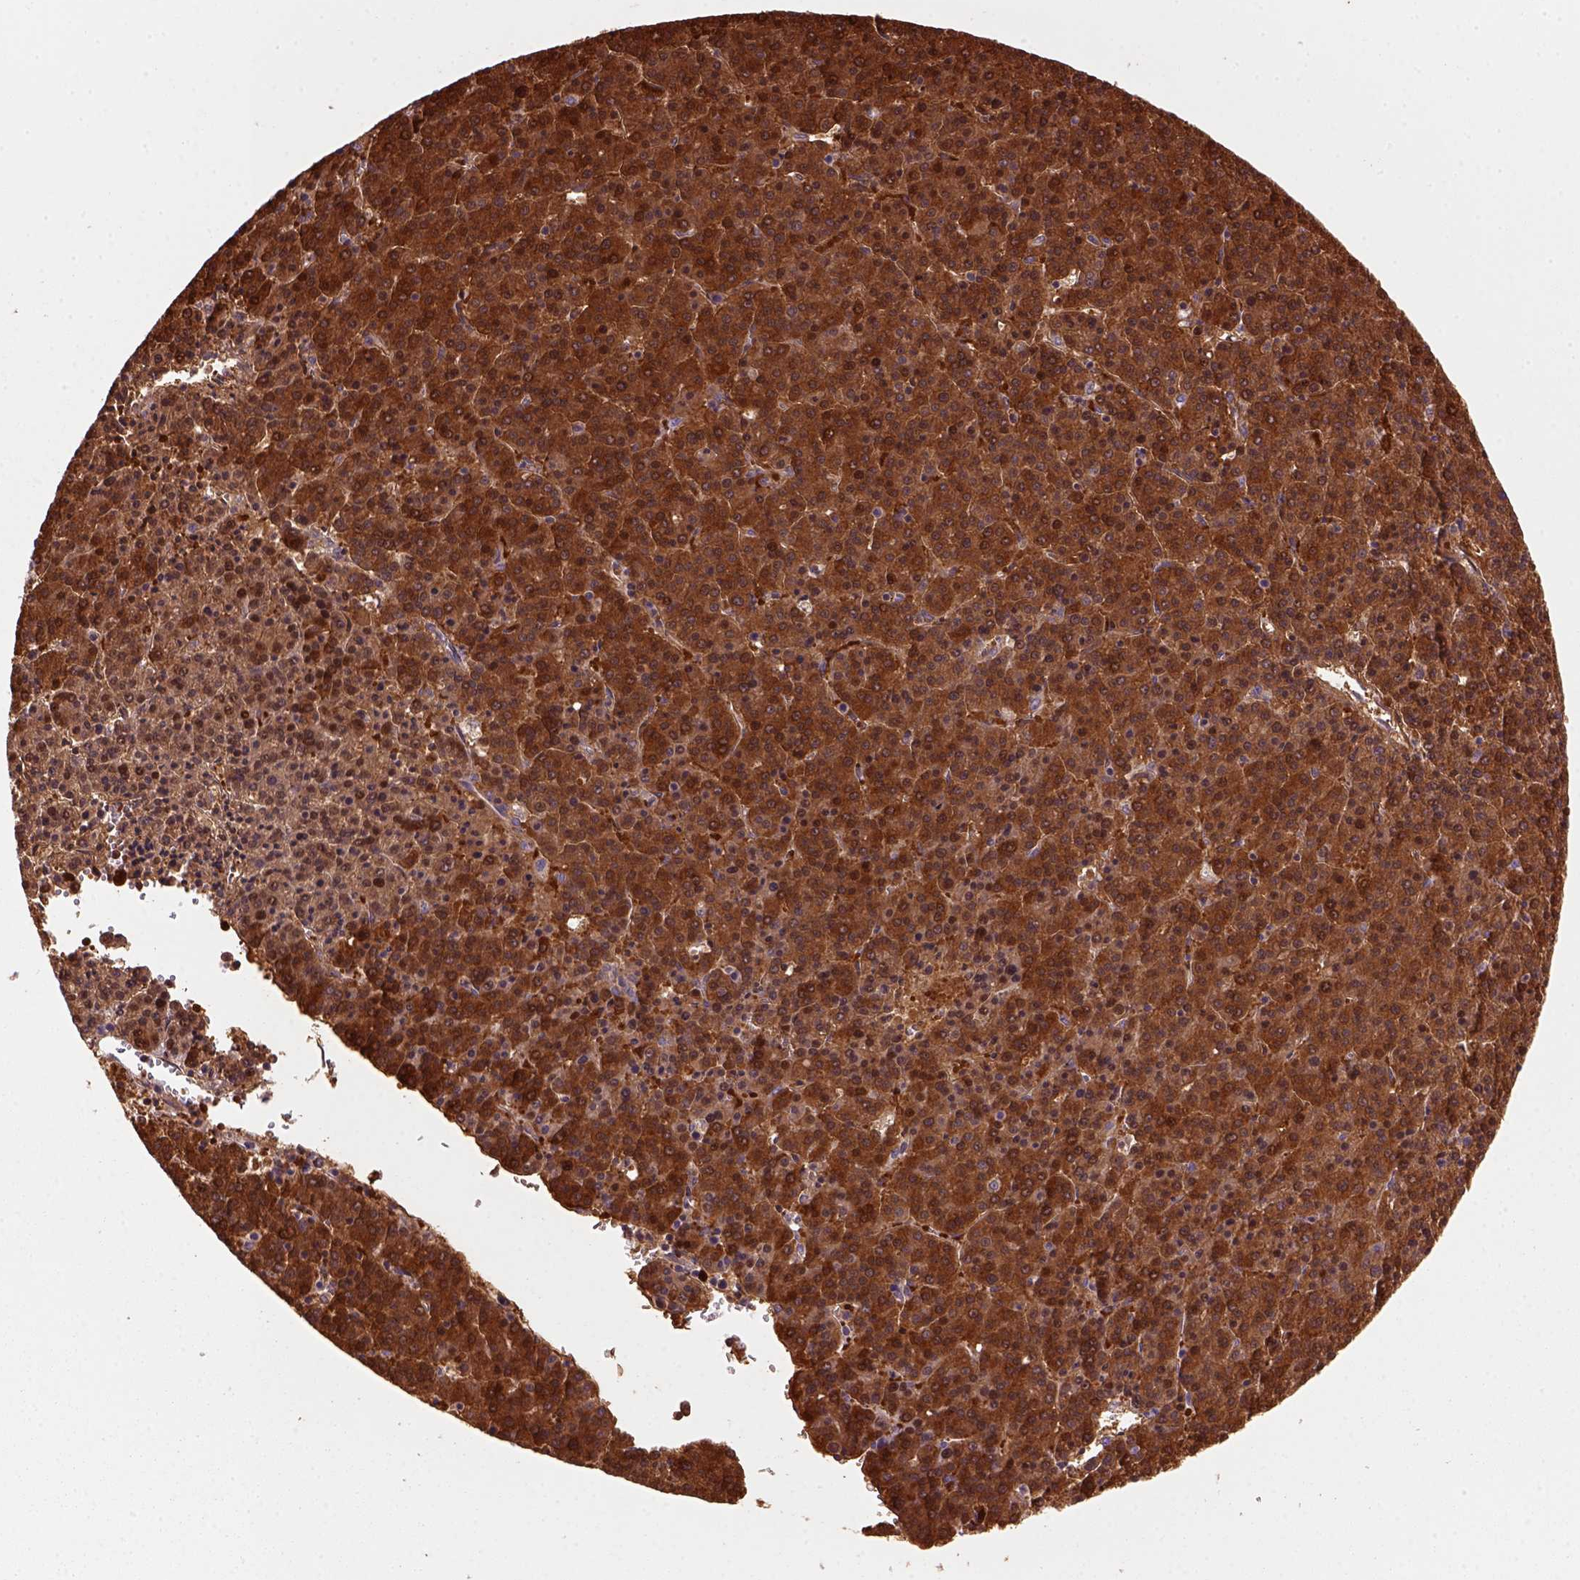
{"staining": {"intensity": "strong", "quantity": ">75%", "location": "cytoplasmic/membranous"}, "tissue": "liver cancer", "cell_type": "Tumor cells", "image_type": "cancer", "snomed": [{"axis": "morphology", "description": "Carcinoma, Hepatocellular, NOS"}, {"axis": "topography", "description": "Liver"}], "caption": "Tumor cells demonstrate high levels of strong cytoplasmic/membranous staining in about >75% of cells in hepatocellular carcinoma (liver).", "gene": "GOT1", "patient": {"sex": "female", "age": 58}}